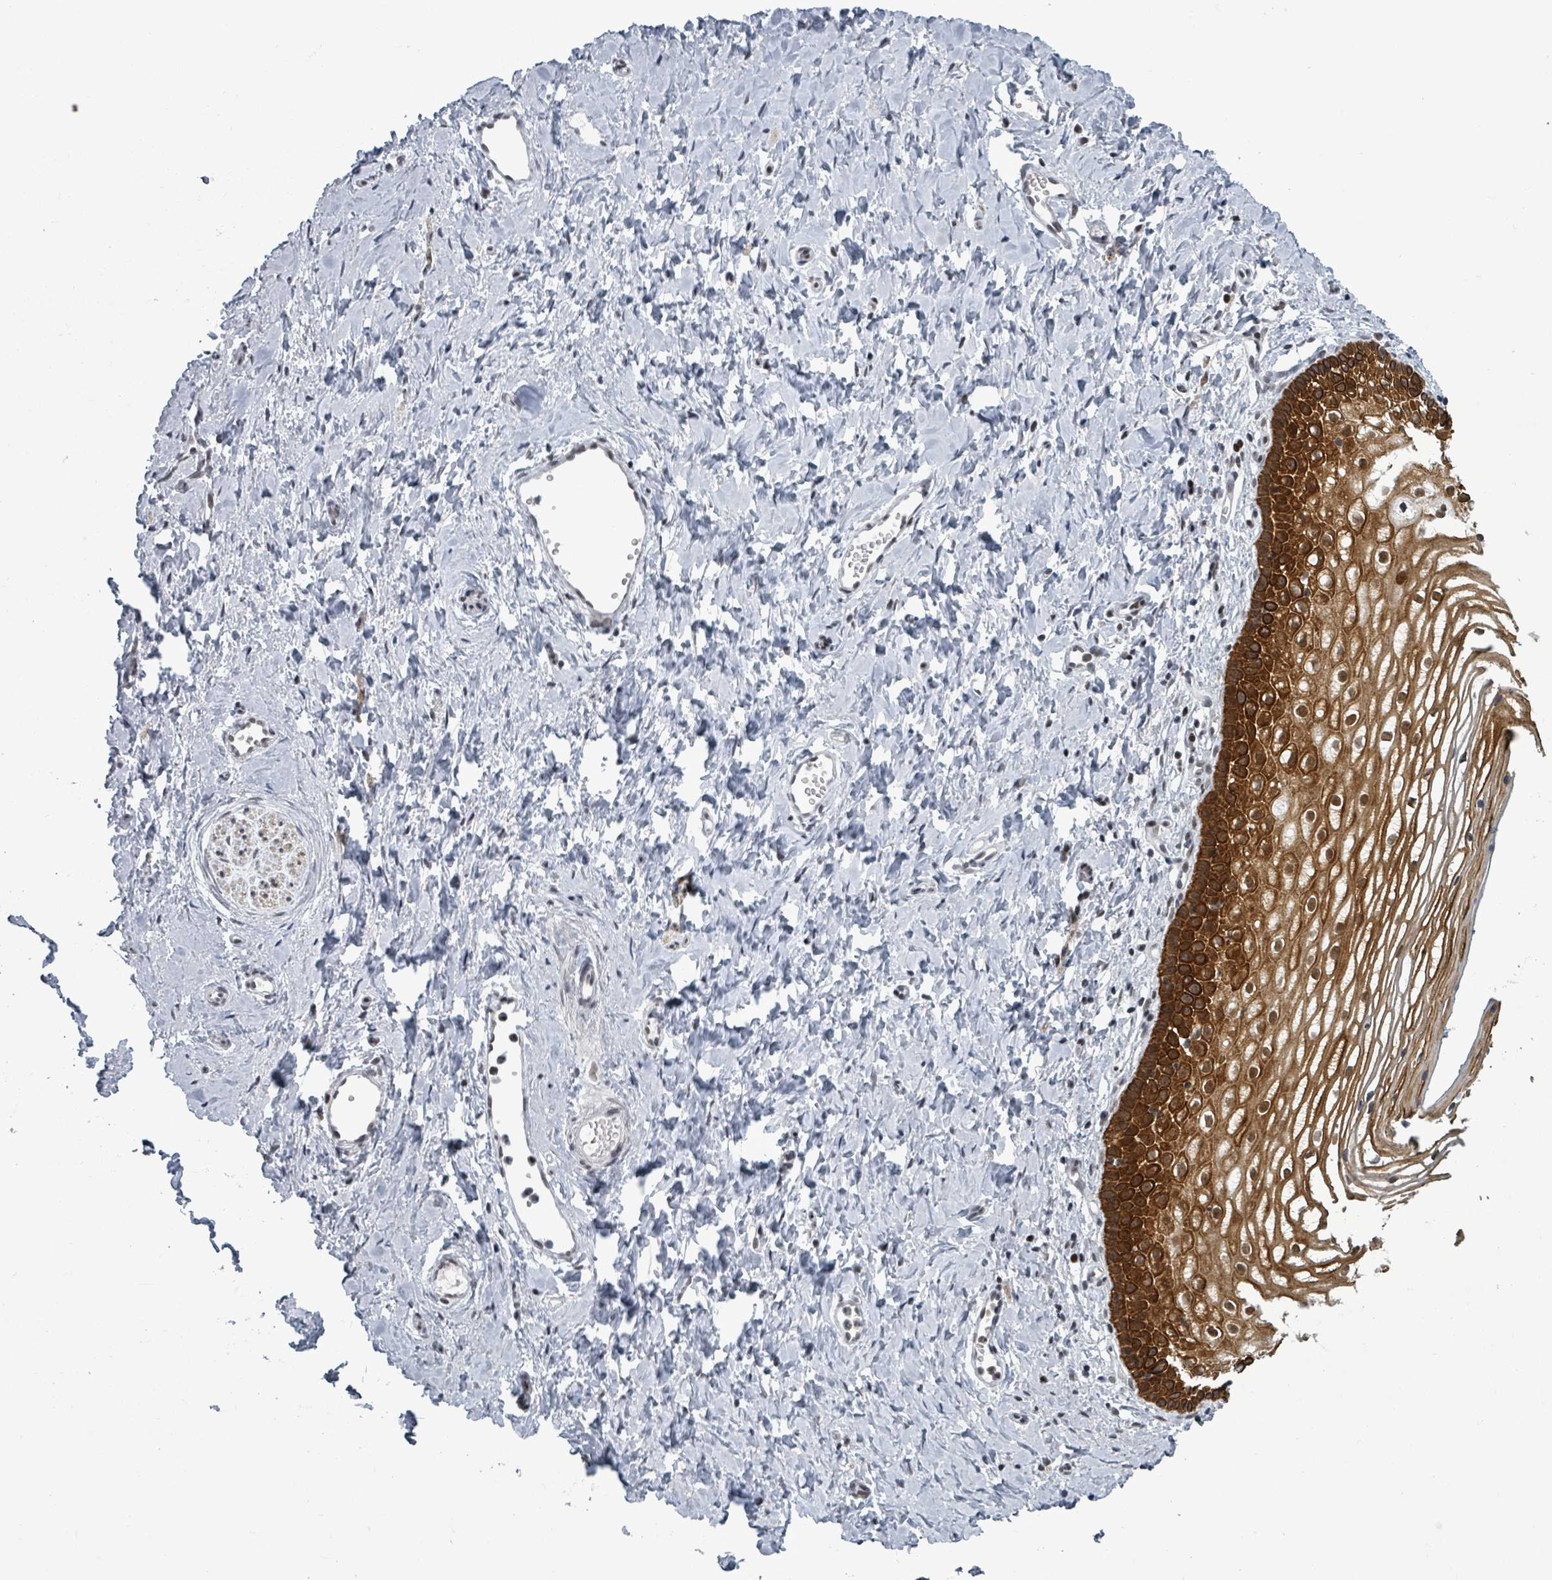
{"staining": {"intensity": "strong", "quantity": ">75%", "location": "cytoplasmic/membranous,nuclear"}, "tissue": "vagina", "cell_type": "Squamous epithelial cells", "image_type": "normal", "snomed": [{"axis": "morphology", "description": "Normal tissue, NOS"}, {"axis": "topography", "description": "Vagina"}], "caption": "Immunohistochemistry (DAB) staining of unremarkable human vagina demonstrates strong cytoplasmic/membranous,nuclear protein staining in about >75% of squamous epithelial cells. Ihc stains the protein of interest in brown and the nuclei are stained blue.", "gene": "BIVM", "patient": {"sex": "female", "age": 56}}